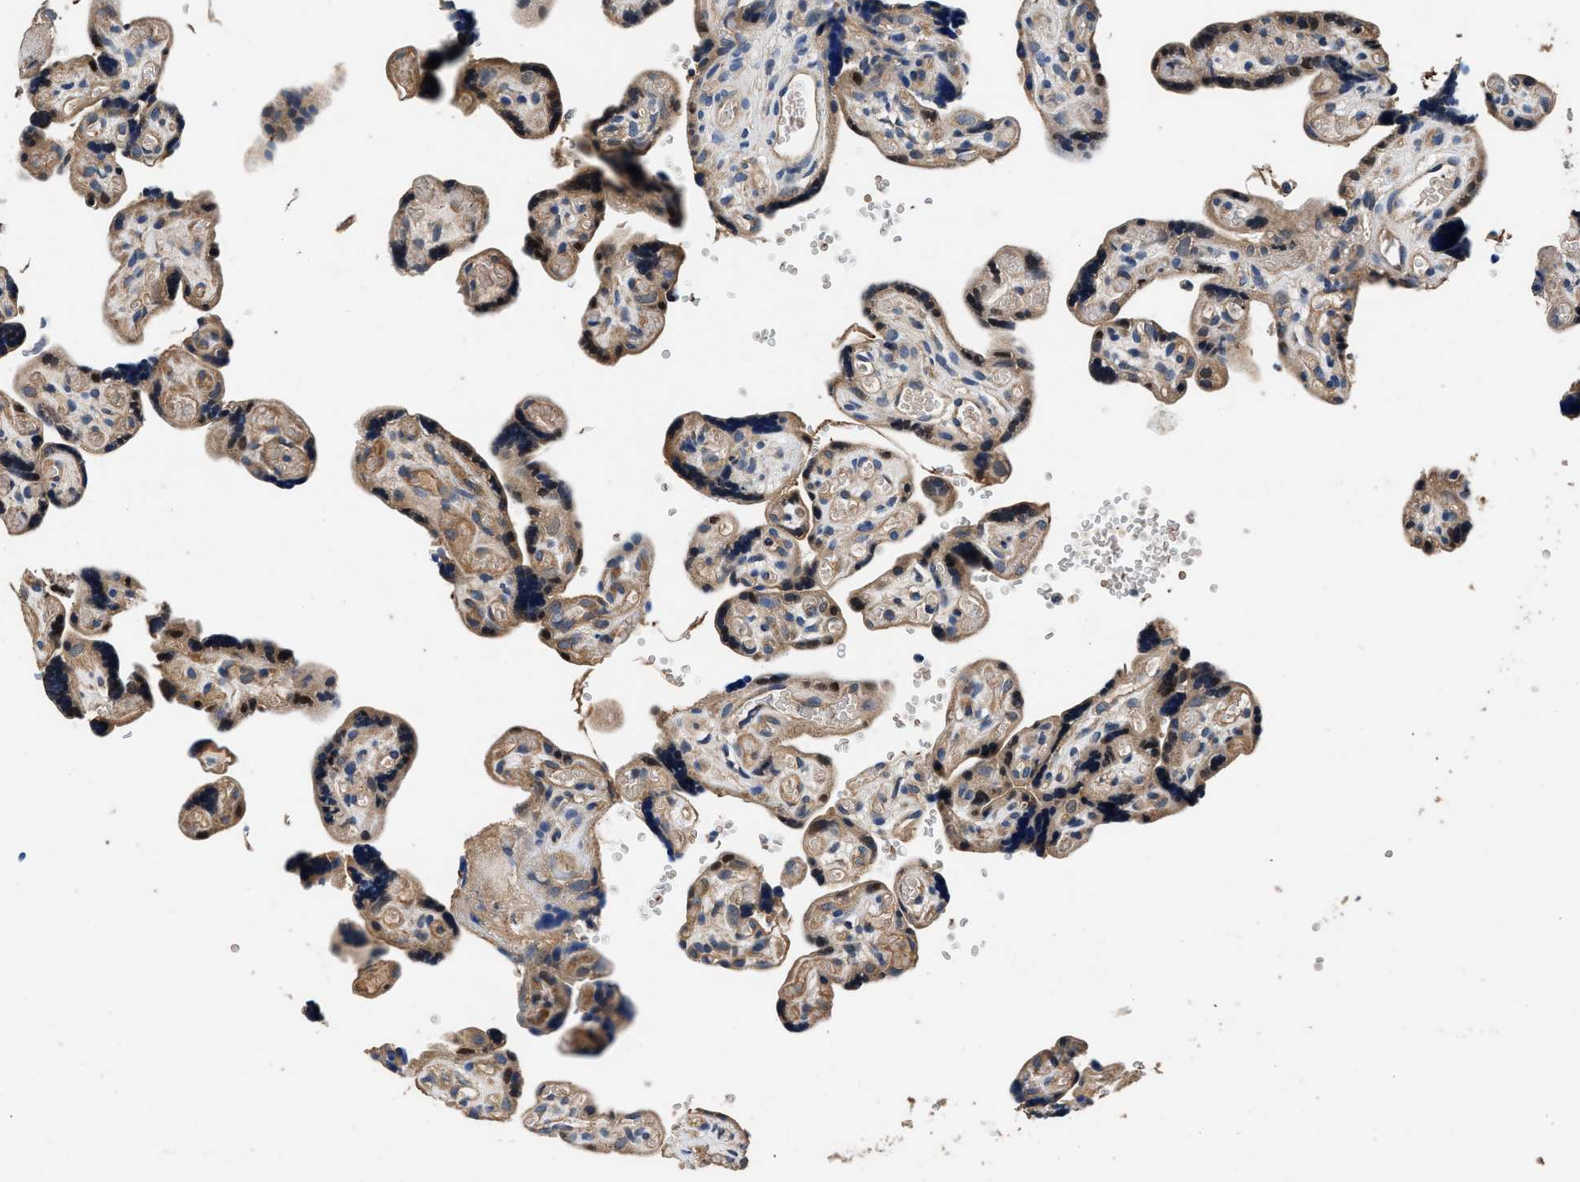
{"staining": {"intensity": "moderate", "quantity": ">75%", "location": "cytoplasmic/membranous"}, "tissue": "placenta", "cell_type": "Decidual cells", "image_type": "normal", "snomed": [{"axis": "morphology", "description": "Normal tissue, NOS"}, {"axis": "topography", "description": "Placenta"}], "caption": "IHC histopathology image of normal human placenta stained for a protein (brown), which demonstrates medium levels of moderate cytoplasmic/membranous expression in about >75% of decidual cells.", "gene": "DHRS7B", "patient": {"sex": "female", "age": 30}}